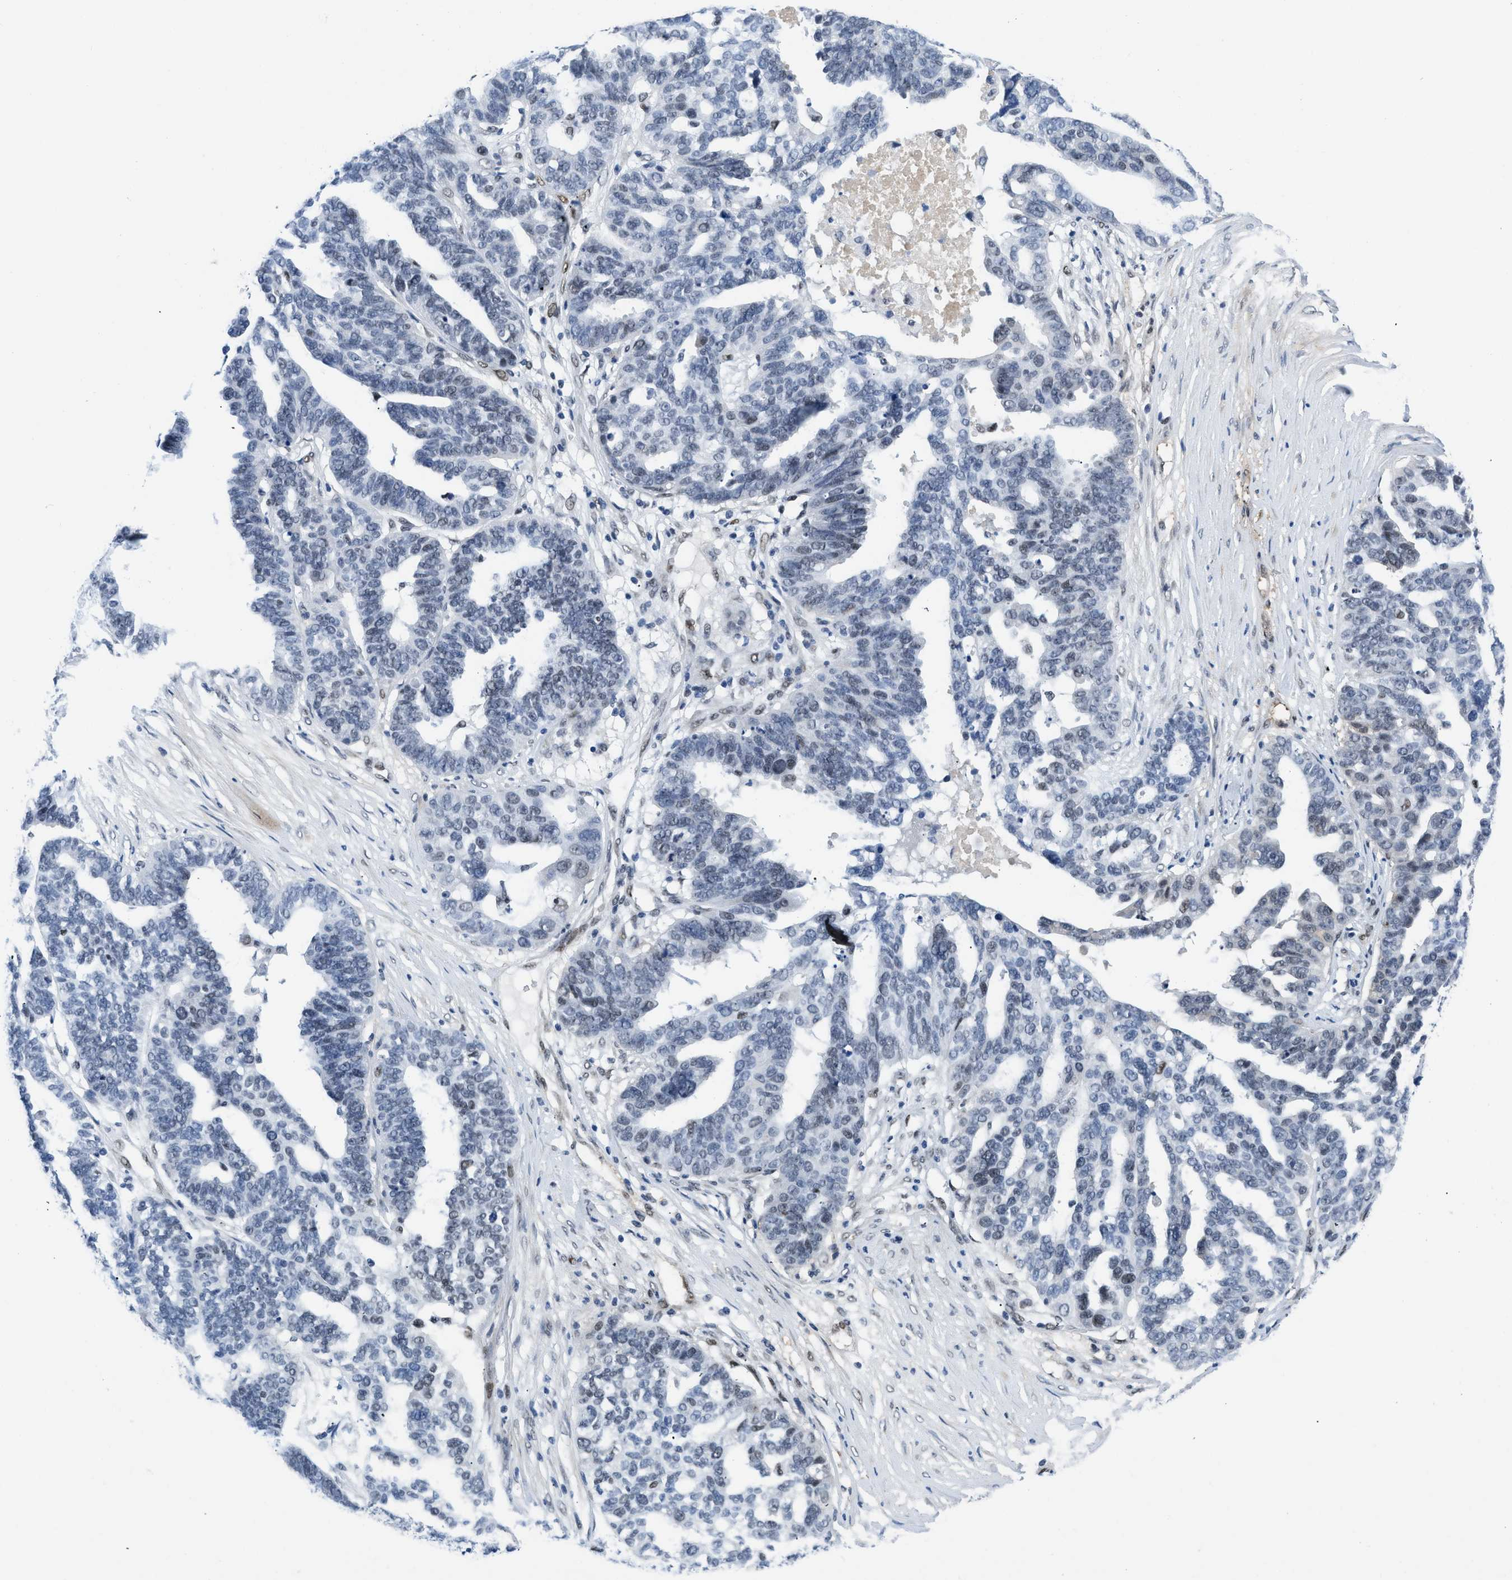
{"staining": {"intensity": "weak", "quantity": "<25%", "location": "nuclear"}, "tissue": "ovarian cancer", "cell_type": "Tumor cells", "image_type": "cancer", "snomed": [{"axis": "morphology", "description": "Cystadenocarcinoma, serous, NOS"}, {"axis": "topography", "description": "Ovary"}], "caption": "The micrograph shows no significant expression in tumor cells of ovarian serous cystadenocarcinoma. Nuclei are stained in blue.", "gene": "SMARCAD1", "patient": {"sex": "female", "age": 59}}